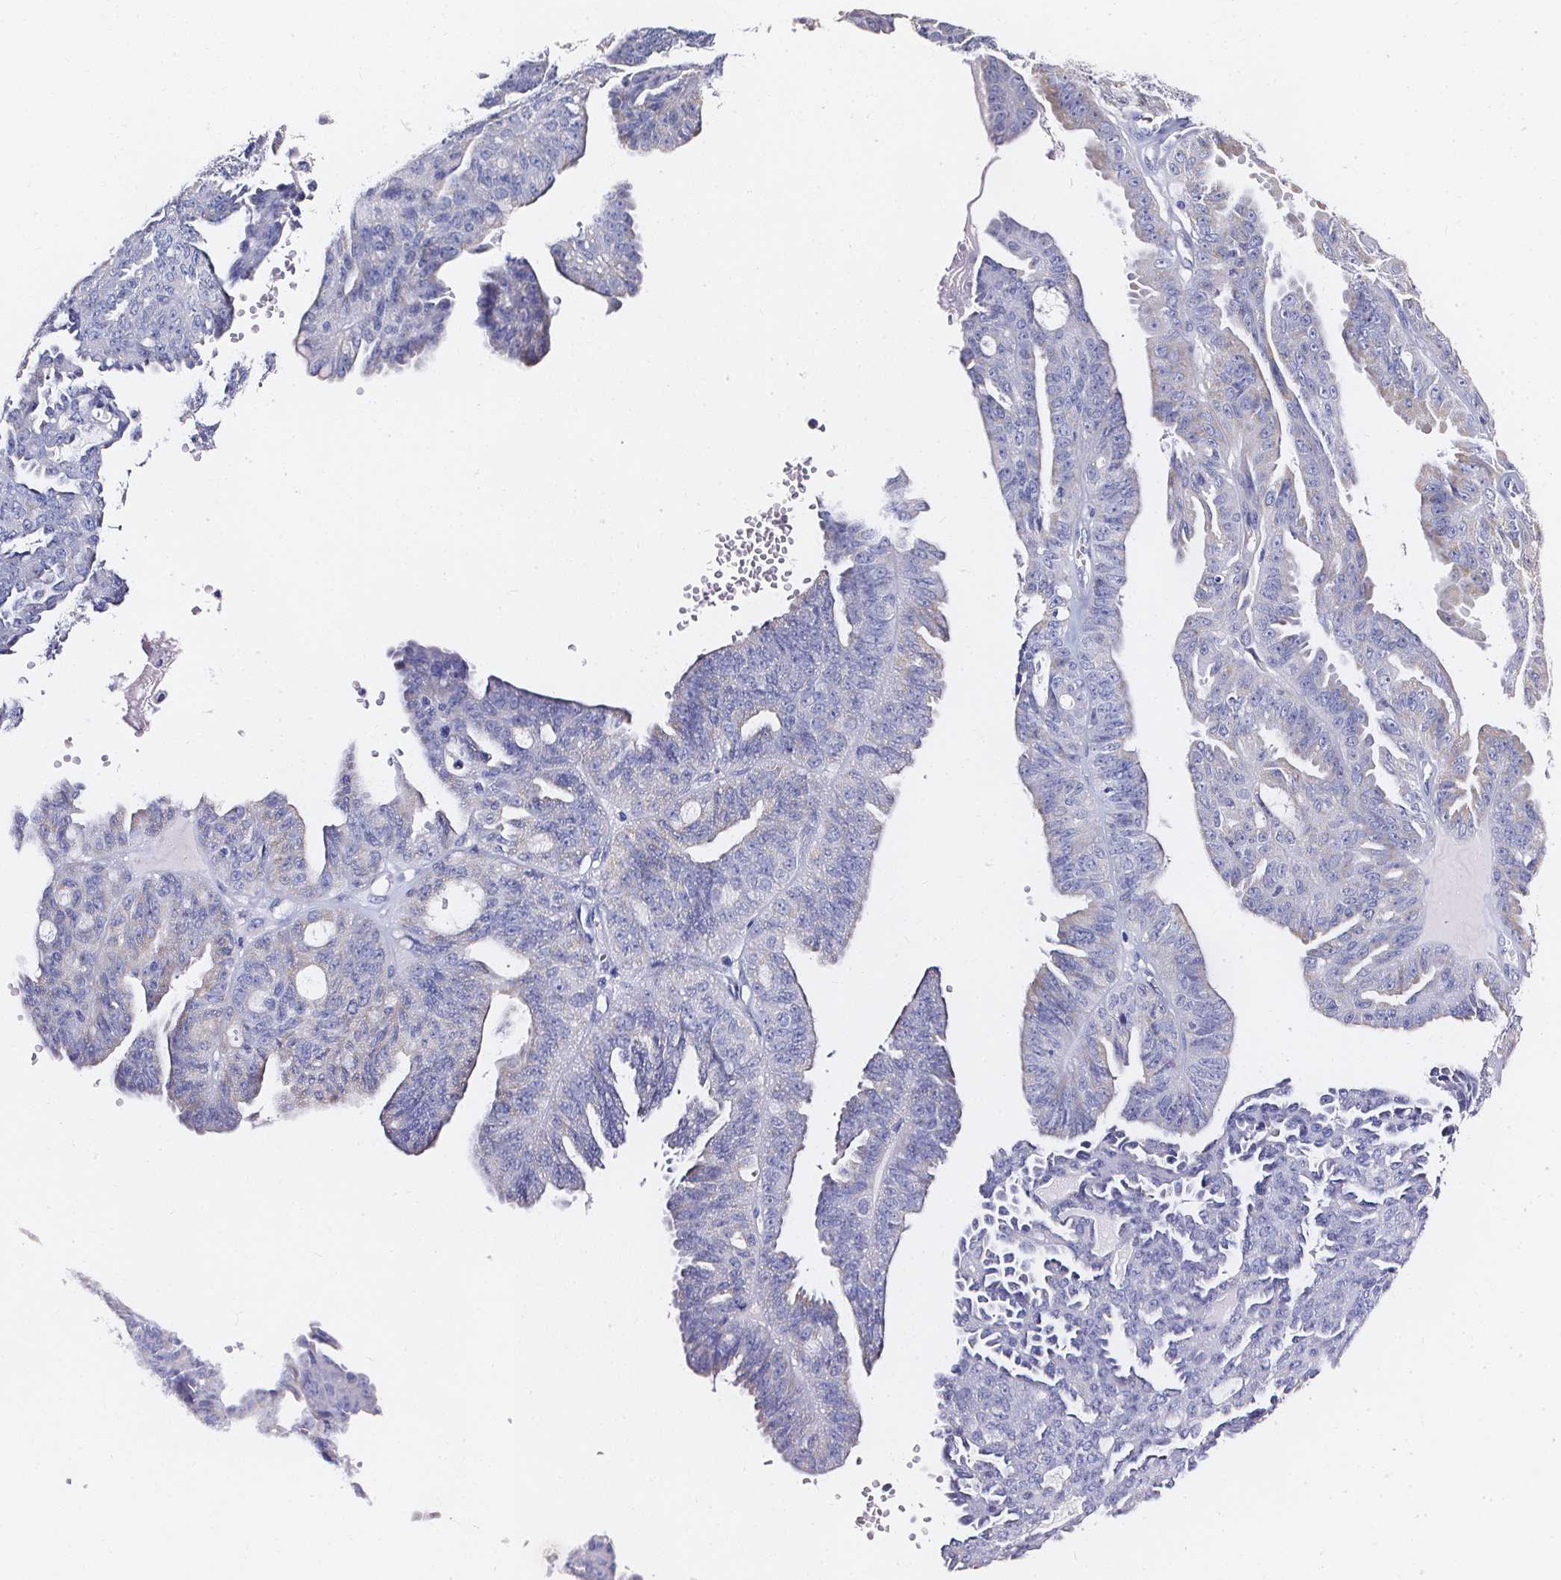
{"staining": {"intensity": "negative", "quantity": "none", "location": "none"}, "tissue": "ovarian cancer", "cell_type": "Tumor cells", "image_type": "cancer", "snomed": [{"axis": "morphology", "description": "Cystadenocarcinoma, serous, NOS"}, {"axis": "topography", "description": "Ovary"}], "caption": "A photomicrograph of ovarian cancer (serous cystadenocarcinoma) stained for a protein reveals no brown staining in tumor cells.", "gene": "ELAVL2", "patient": {"sex": "female", "age": 71}}